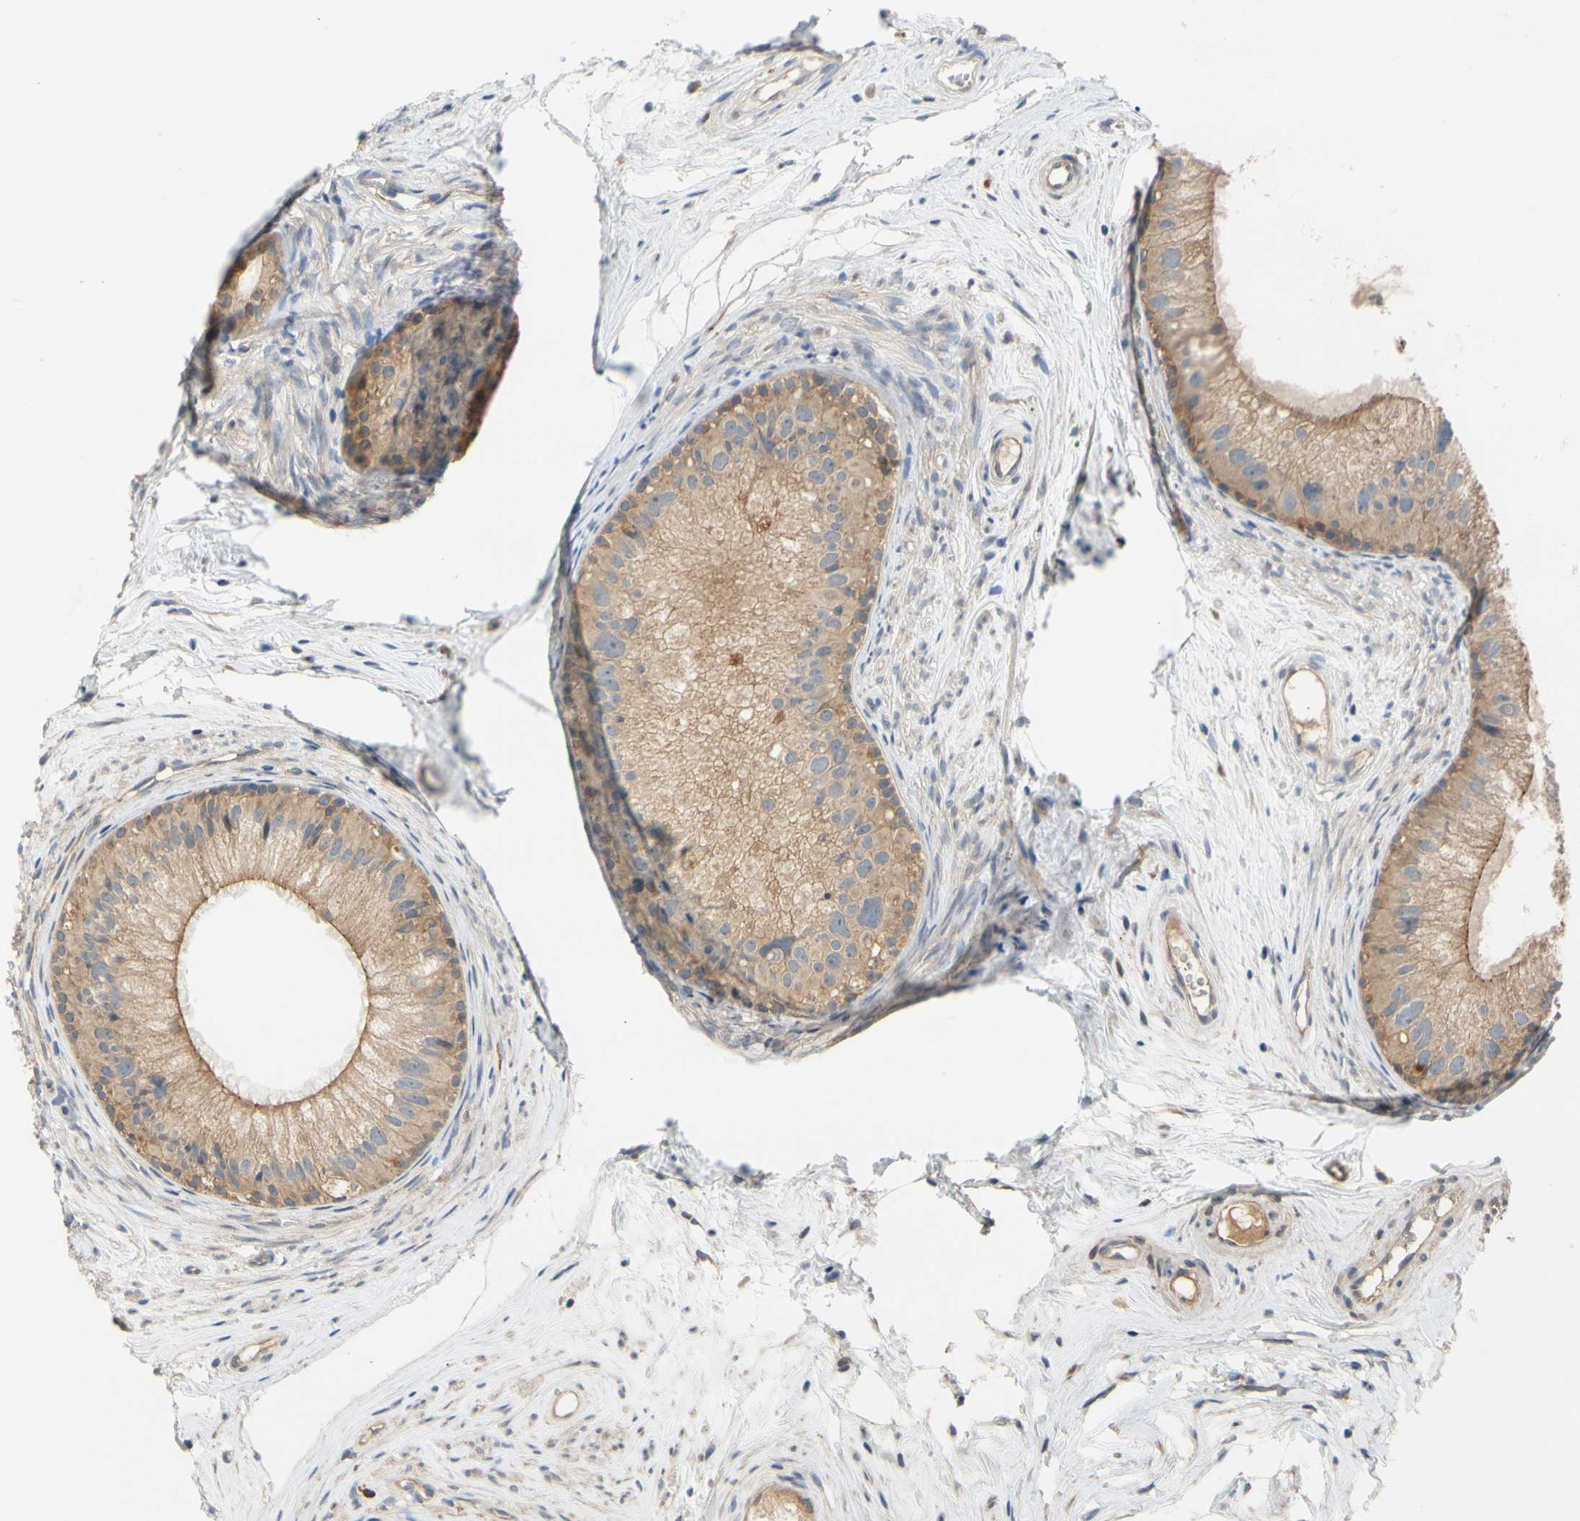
{"staining": {"intensity": "moderate", "quantity": ">75%", "location": "cytoplasmic/membranous"}, "tissue": "epididymis", "cell_type": "Glandular cells", "image_type": "normal", "snomed": [{"axis": "morphology", "description": "Normal tissue, NOS"}, {"axis": "topography", "description": "Epididymis"}], "caption": "Immunohistochemistry staining of benign epididymis, which shows medium levels of moderate cytoplasmic/membranous positivity in about >75% of glandular cells indicating moderate cytoplasmic/membranous protein staining. The staining was performed using DAB (brown) for protein detection and nuclei were counterstained in hematoxylin (blue).", "gene": "MBTPS2", "patient": {"sex": "male", "age": 56}}